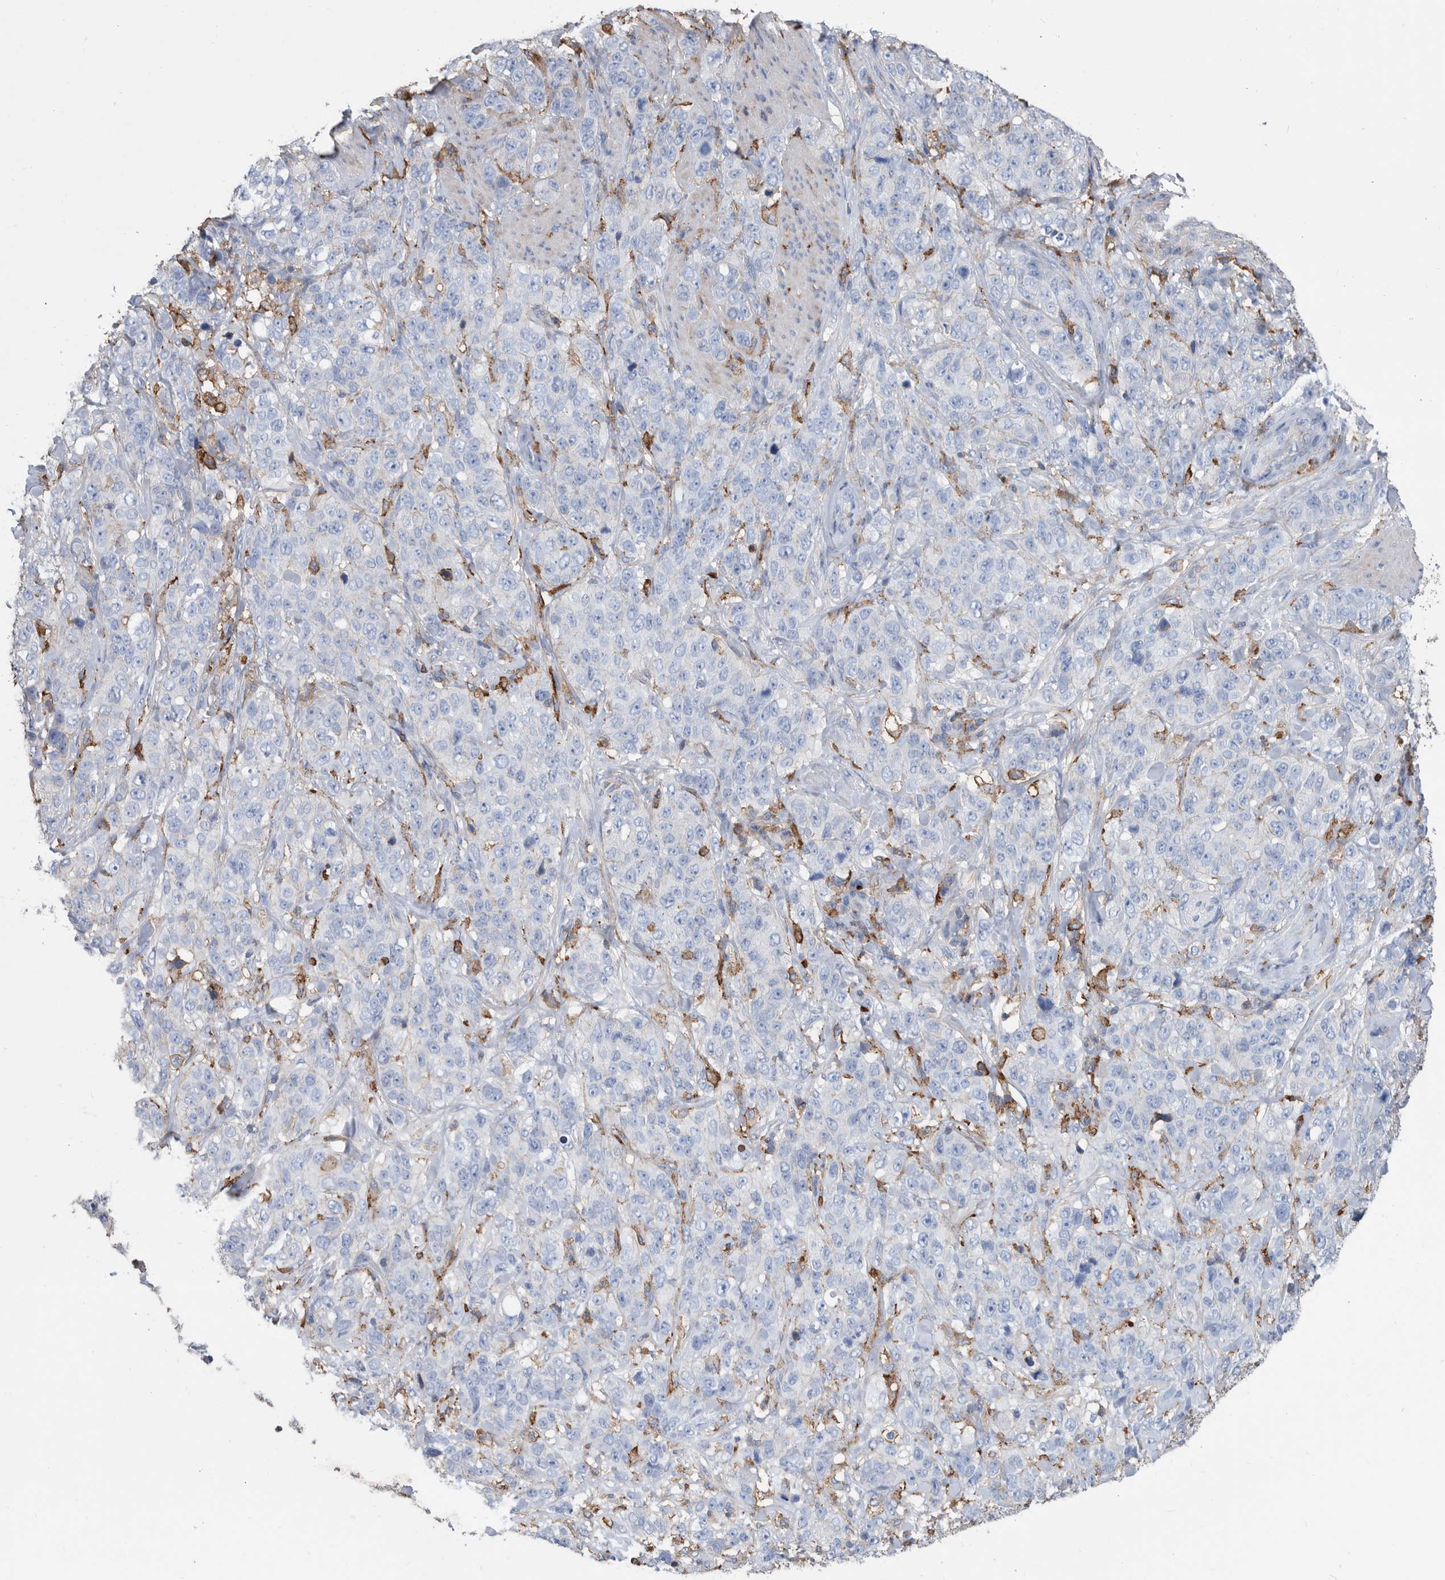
{"staining": {"intensity": "negative", "quantity": "none", "location": "none"}, "tissue": "stomach cancer", "cell_type": "Tumor cells", "image_type": "cancer", "snomed": [{"axis": "morphology", "description": "Adenocarcinoma, NOS"}, {"axis": "topography", "description": "Stomach"}], "caption": "An immunohistochemistry micrograph of adenocarcinoma (stomach) is shown. There is no staining in tumor cells of adenocarcinoma (stomach).", "gene": "MS4A4A", "patient": {"sex": "male", "age": 48}}